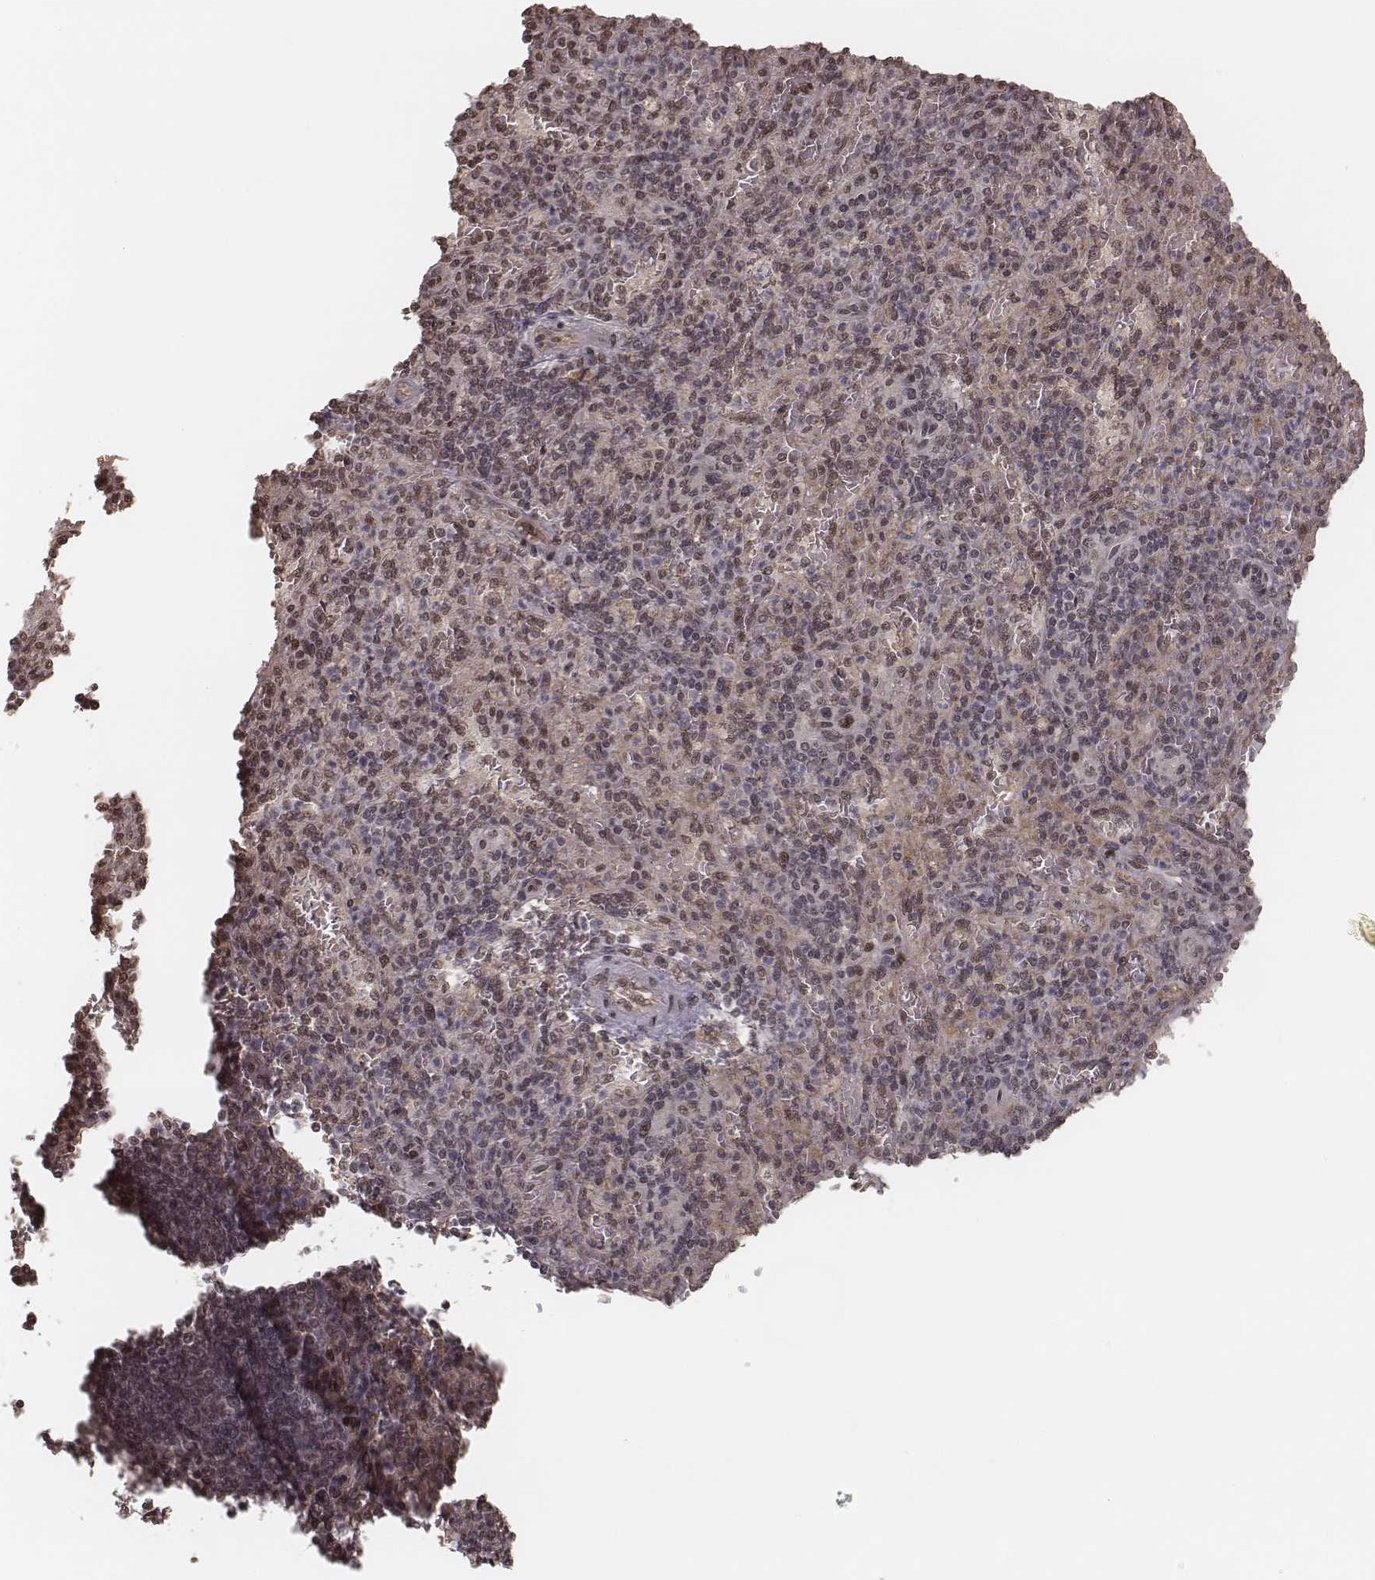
{"staining": {"intensity": "weak", "quantity": ">75%", "location": "nuclear"}, "tissue": "spleen", "cell_type": "Cells in red pulp", "image_type": "normal", "snomed": [{"axis": "morphology", "description": "Normal tissue, NOS"}, {"axis": "topography", "description": "Spleen"}], "caption": "Immunohistochemical staining of benign spleen reveals >75% levels of weak nuclear protein positivity in approximately >75% of cells in red pulp.", "gene": "HMGA2", "patient": {"sex": "female", "age": 74}}